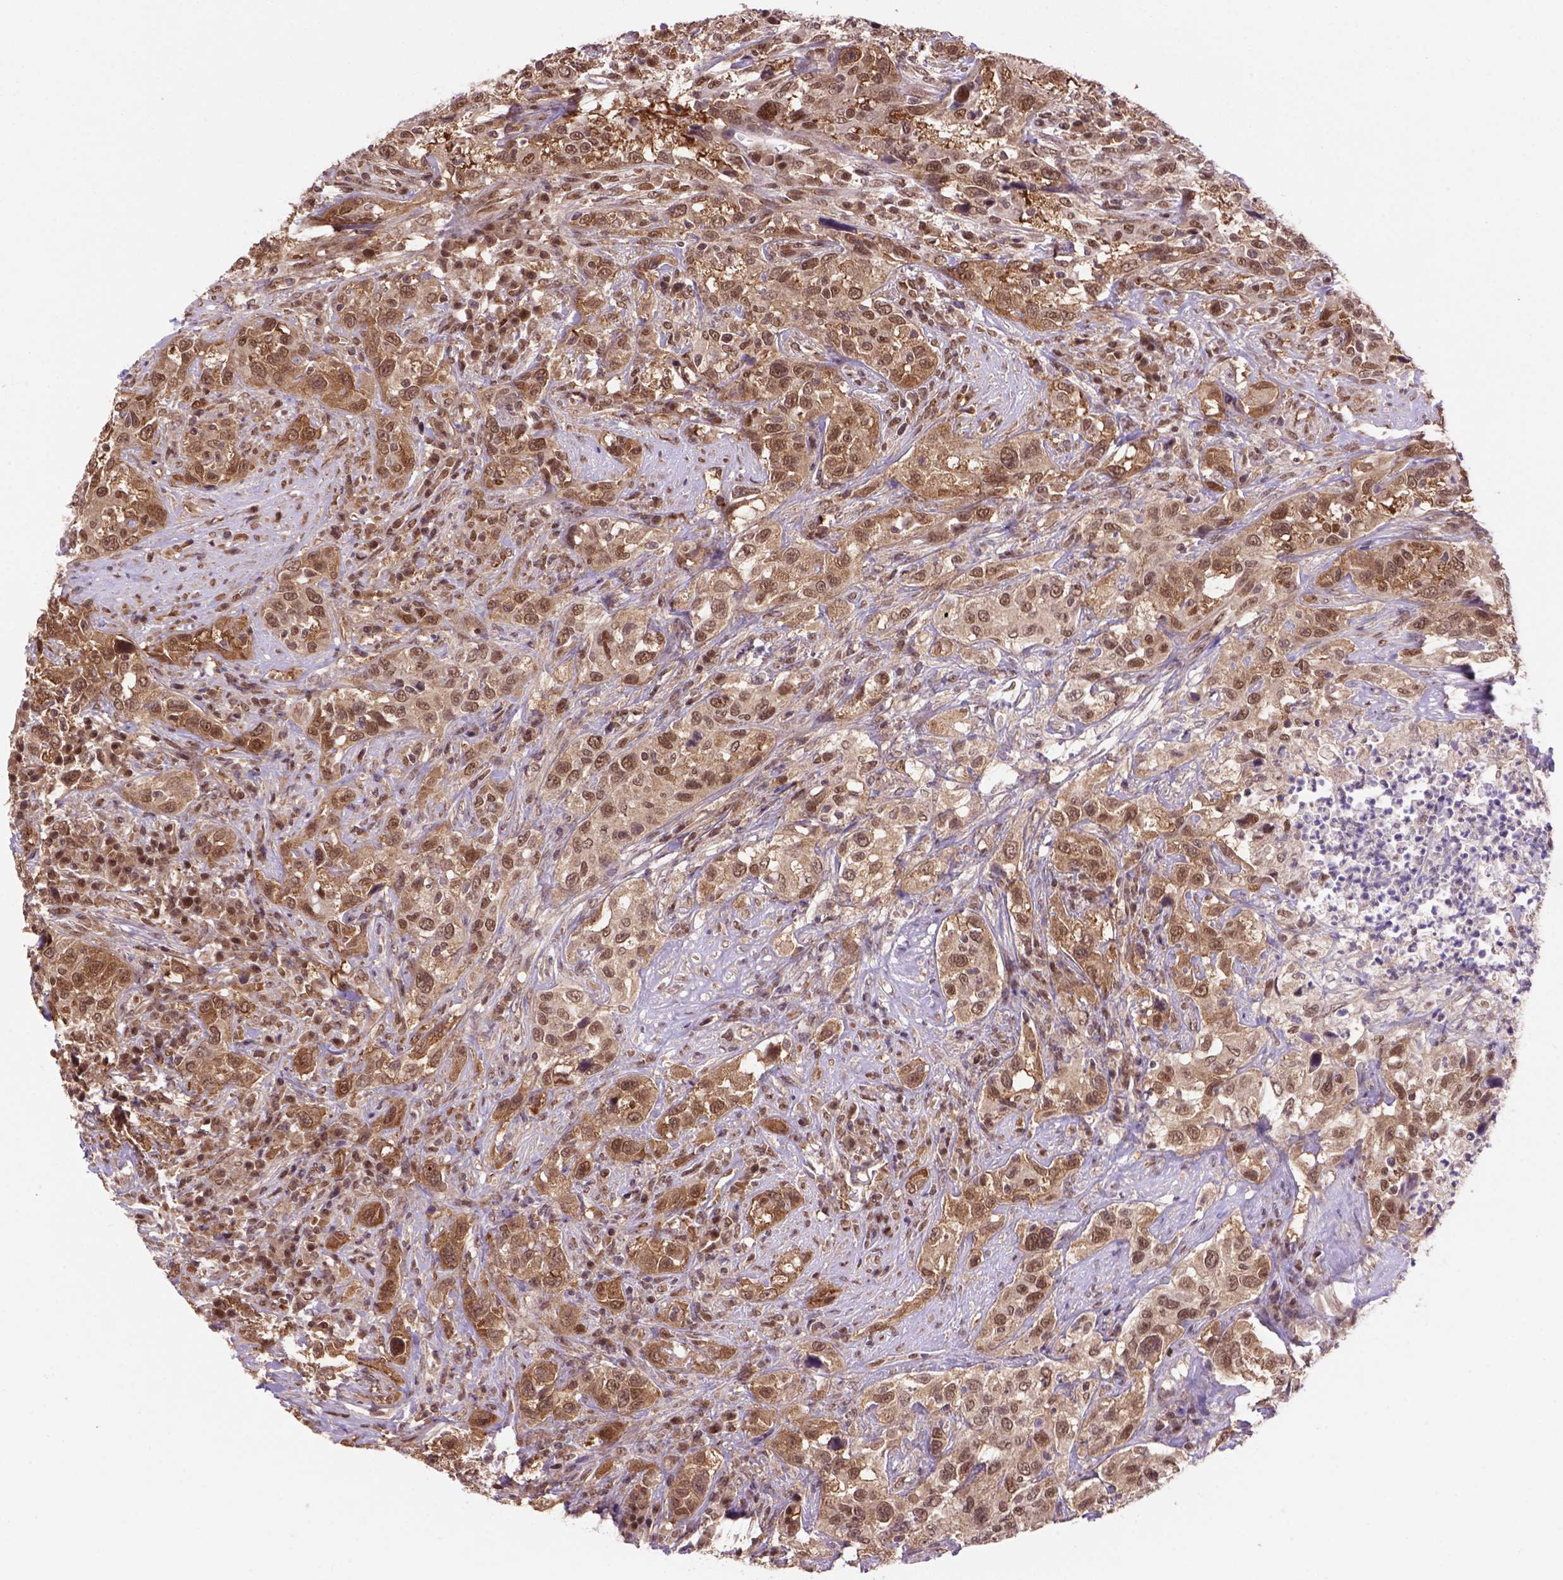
{"staining": {"intensity": "moderate", "quantity": ">75%", "location": "cytoplasmic/membranous,nuclear"}, "tissue": "urothelial cancer", "cell_type": "Tumor cells", "image_type": "cancer", "snomed": [{"axis": "morphology", "description": "Urothelial carcinoma, NOS"}, {"axis": "morphology", "description": "Urothelial carcinoma, High grade"}, {"axis": "topography", "description": "Urinary bladder"}], "caption": "The photomicrograph displays immunohistochemical staining of urothelial cancer. There is moderate cytoplasmic/membranous and nuclear expression is seen in about >75% of tumor cells.", "gene": "PSMC2", "patient": {"sex": "female", "age": 64}}